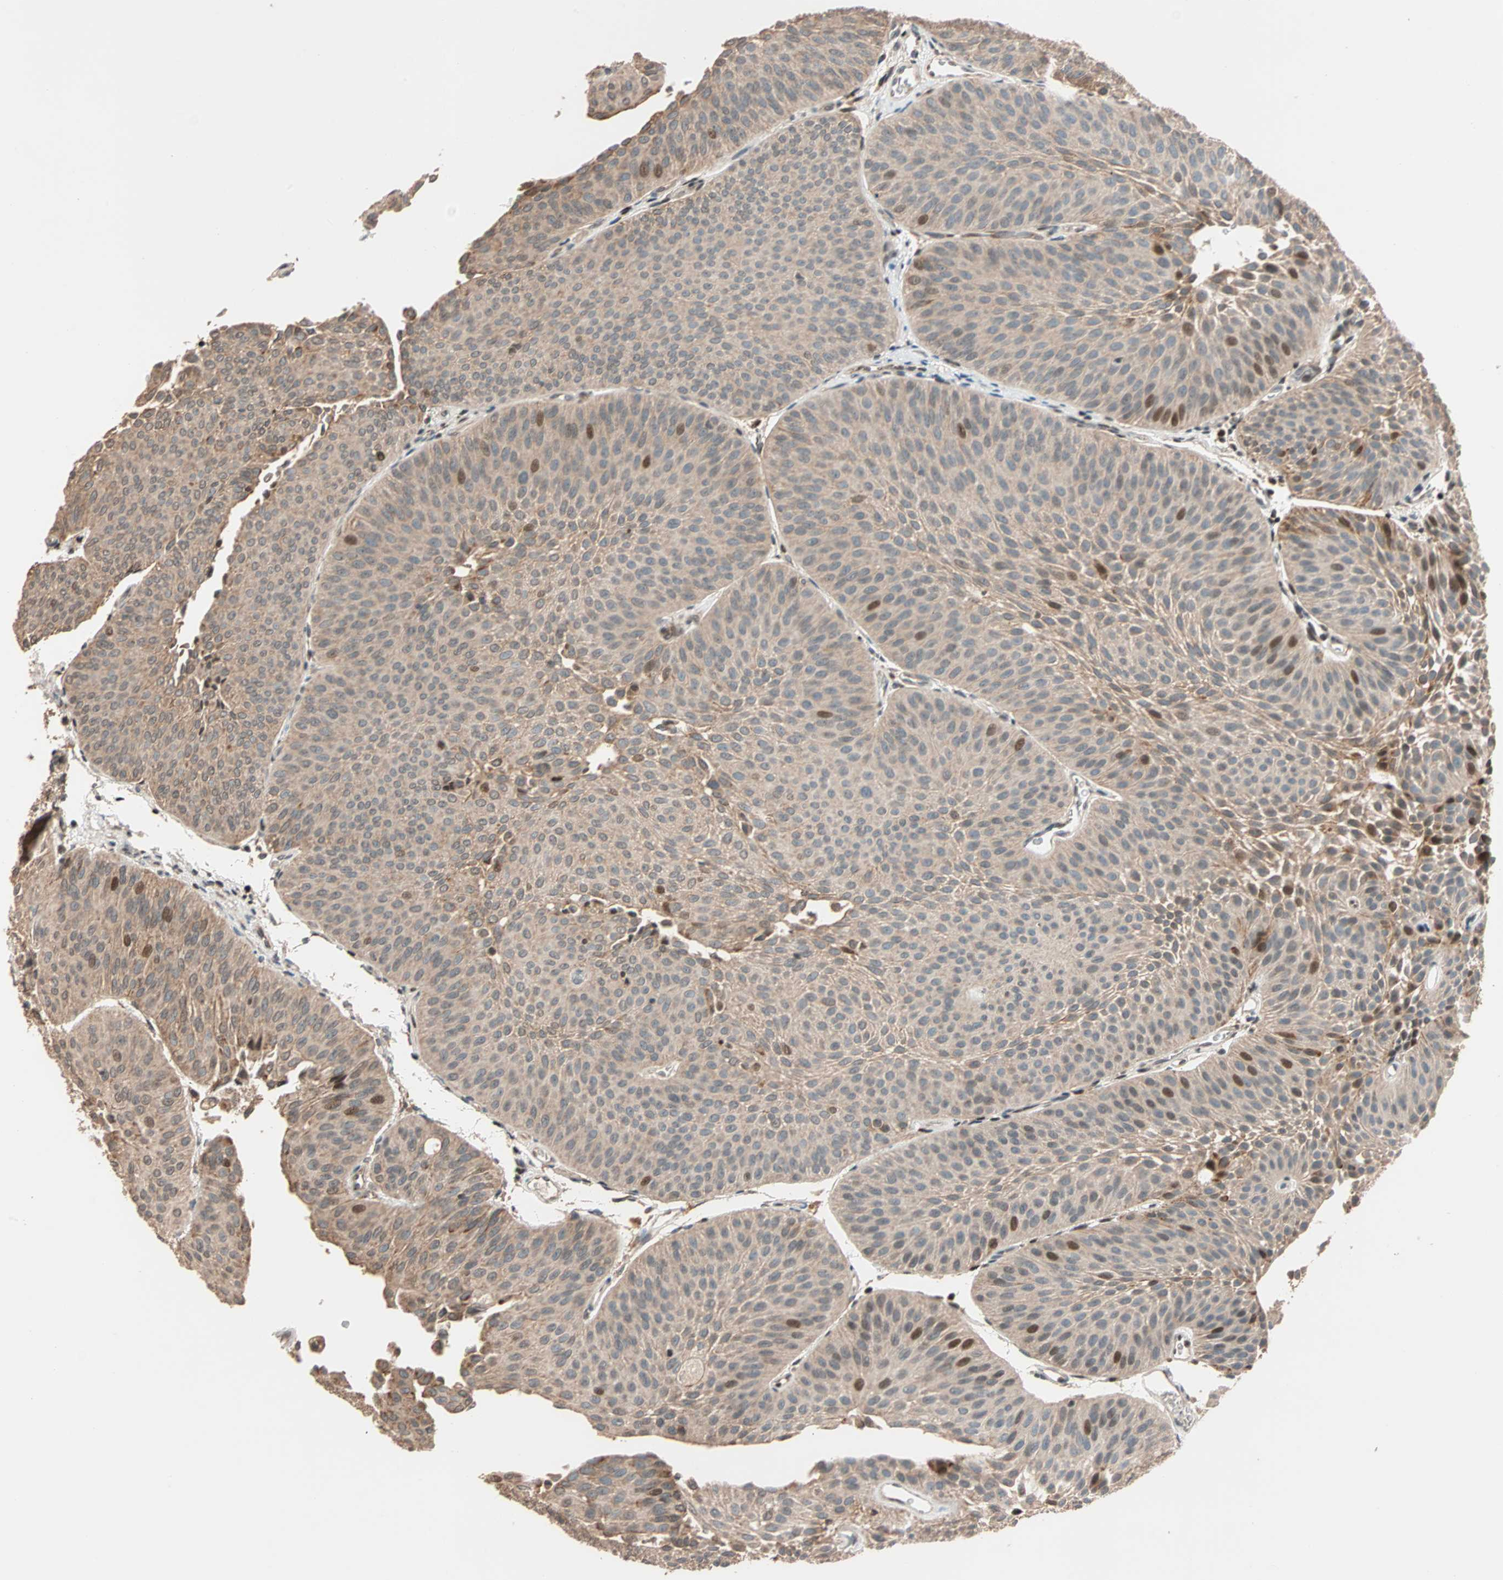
{"staining": {"intensity": "weak", "quantity": ">75%", "location": "cytoplasmic/membranous"}, "tissue": "urothelial cancer", "cell_type": "Tumor cells", "image_type": "cancer", "snomed": [{"axis": "morphology", "description": "Urothelial carcinoma, Low grade"}, {"axis": "topography", "description": "Urinary bladder"}], "caption": "Immunohistochemistry staining of low-grade urothelial carcinoma, which reveals low levels of weak cytoplasmic/membranous expression in about >75% of tumor cells indicating weak cytoplasmic/membranous protein expression. The staining was performed using DAB (brown) for protein detection and nuclei were counterstained in hematoxylin (blue).", "gene": "HECW1", "patient": {"sex": "female", "age": 60}}